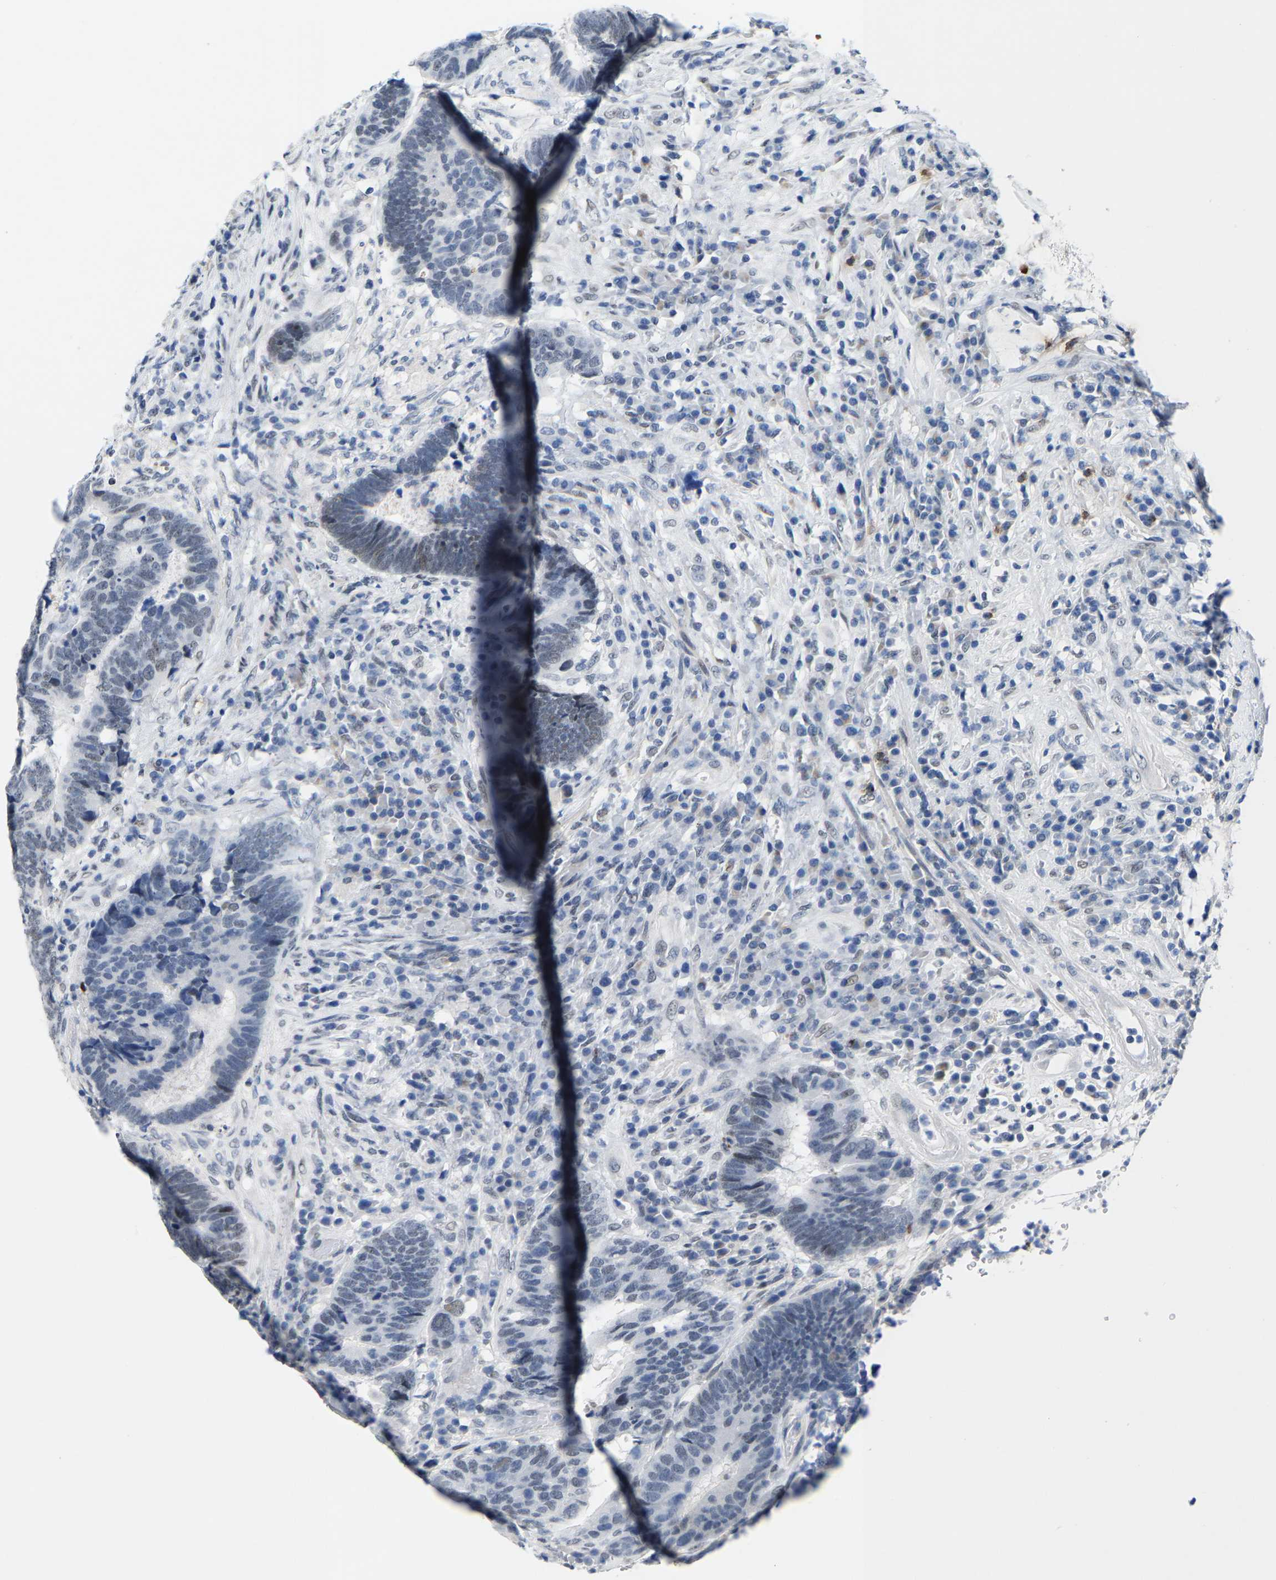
{"staining": {"intensity": "negative", "quantity": "none", "location": "none"}, "tissue": "colorectal cancer", "cell_type": "Tumor cells", "image_type": "cancer", "snomed": [{"axis": "morphology", "description": "Adenocarcinoma, NOS"}, {"axis": "topography", "description": "Rectum"}], "caption": "Immunohistochemical staining of adenocarcinoma (colorectal) reveals no significant staining in tumor cells.", "gene": "SETD1B", "patient": {"sex": "female", "age": 89}}